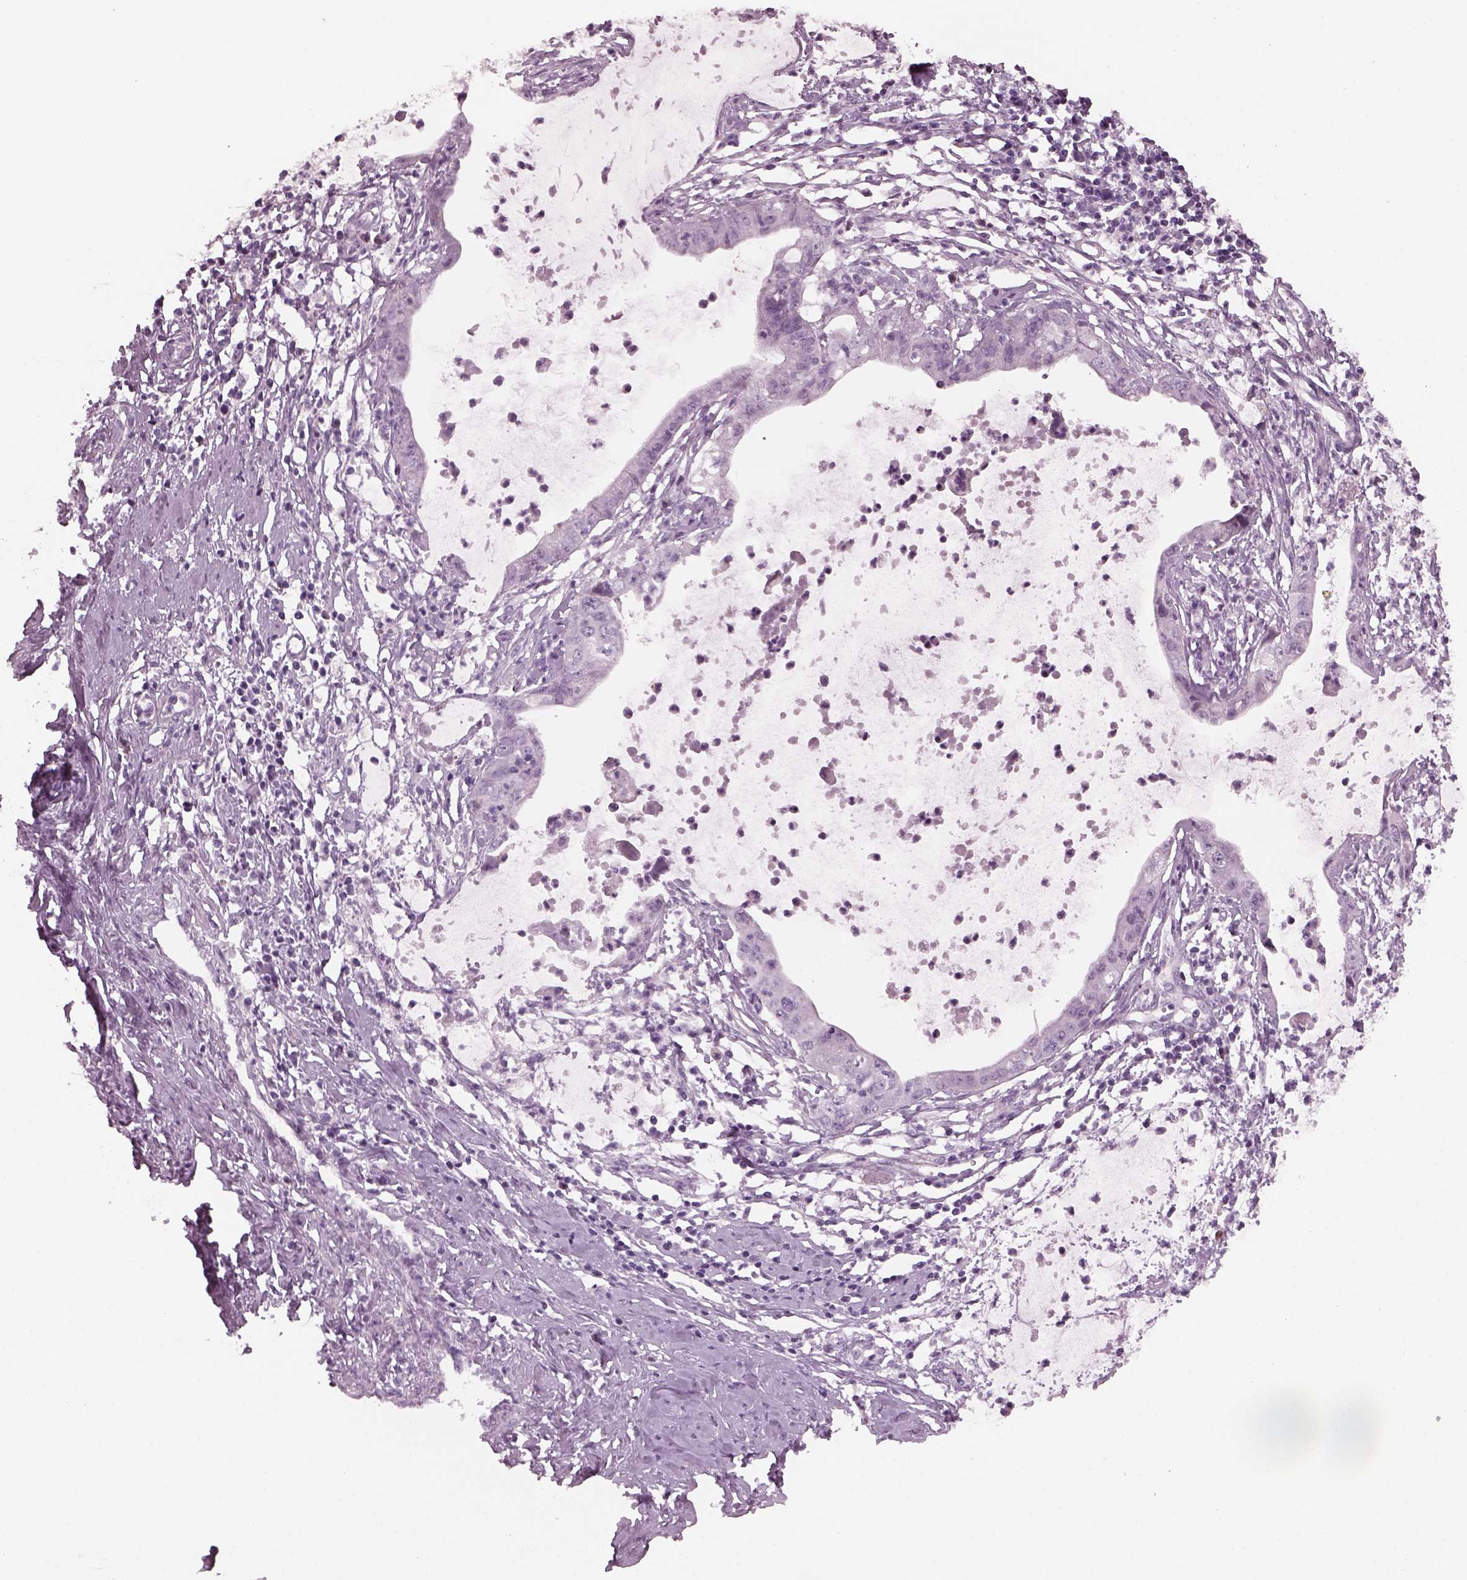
{"staining": {"intensity": "negative", "quantity": "none", "location": "none"}, "tissue": "cervical cancer", "cell_type": "Tumor cells", "image_type": "cancer", "snomed": [{"axis": "morphology", "description": "Normal tissue, NOS"}, {"axis": "morphology", "description": "Adenocarcinoma, NOS"}, {"axis": "topography", "description": "Cervix"}], "caption": "Immunohistochemistry photomicrograph of cervical cancer stained for a protein (brown), which exhibits no staining in tumor cells. The staining is performed using DAB (3,3'-diaminobenzidine) brown chromogen with nuclei counter-stained in using hematoxylin.", "gene": "CYLC1", "patient": {"sex": "female", "age": 38}}